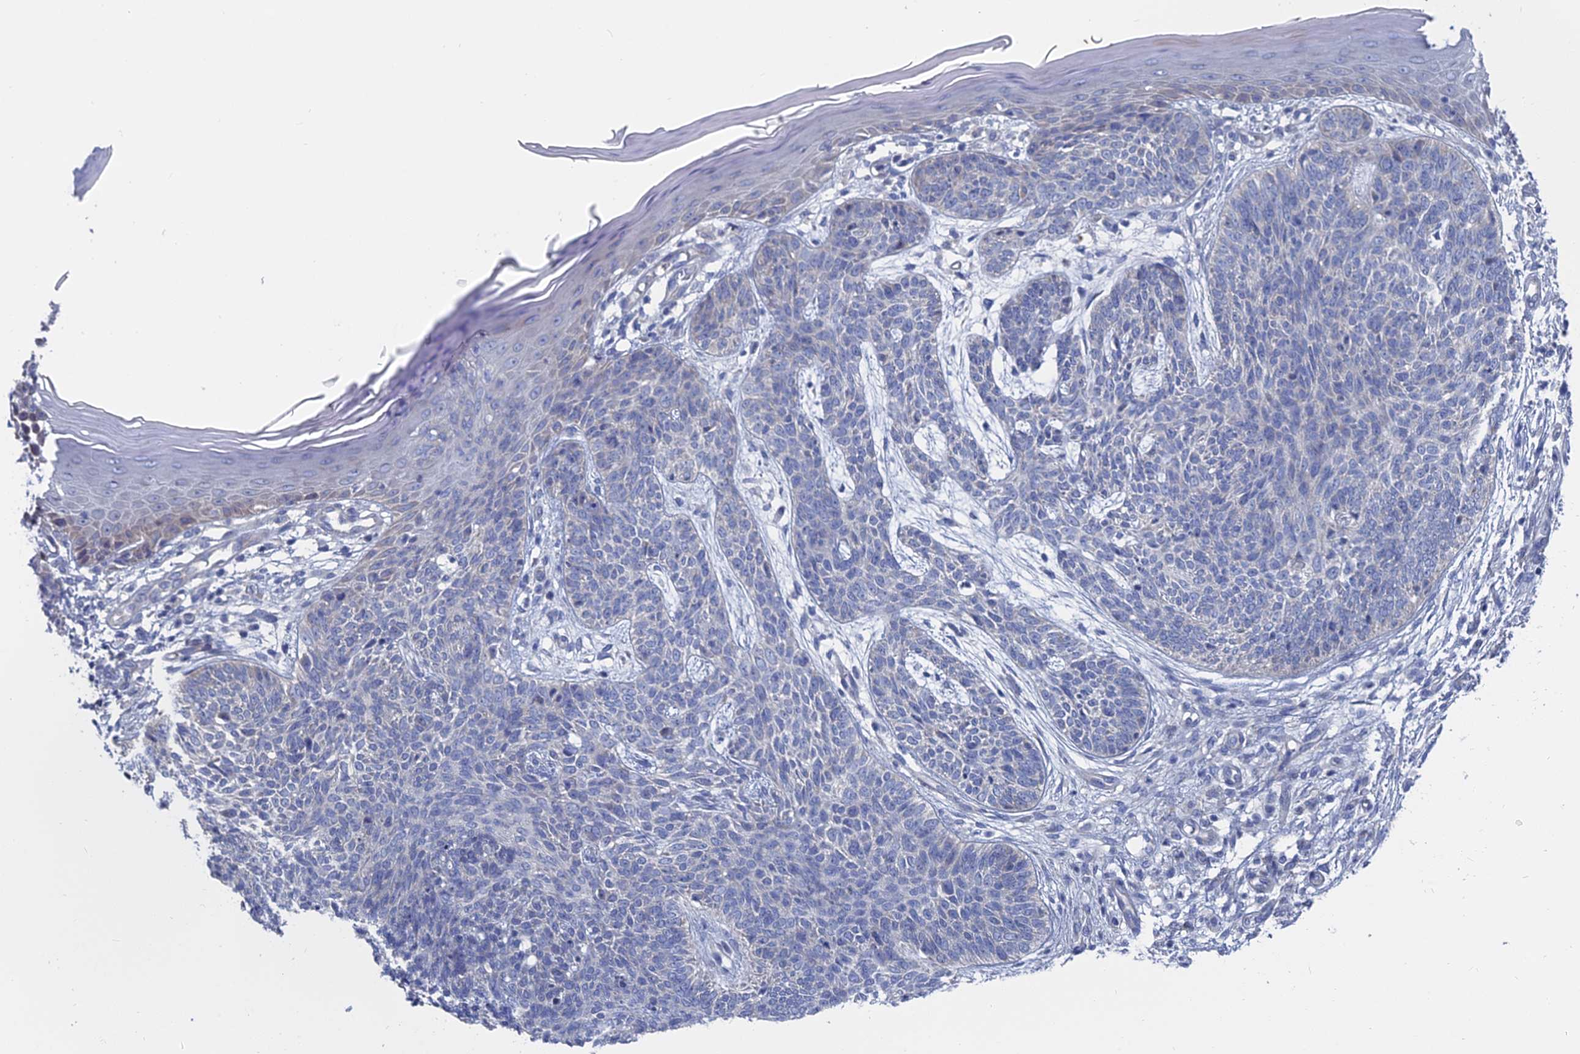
{"staining": {"intensity": "negative", "quantity": "none", "location": "none"}, "tissue": "skin cancer", "cell_type": "Tumor cells", "image_type": "cancer", "snomed": [{"axis": "morphology", "description": "Basal cell carcinoma"}, {"axis": "topography", "description": "Skin"}], "caption": "DAB immunohistochemical staining of skin cancer (basal cell carcinoma) displays no significant staining in tumor cells.", "gene": "CCDC149", "patient": {"sex": "female", "age": 66}}